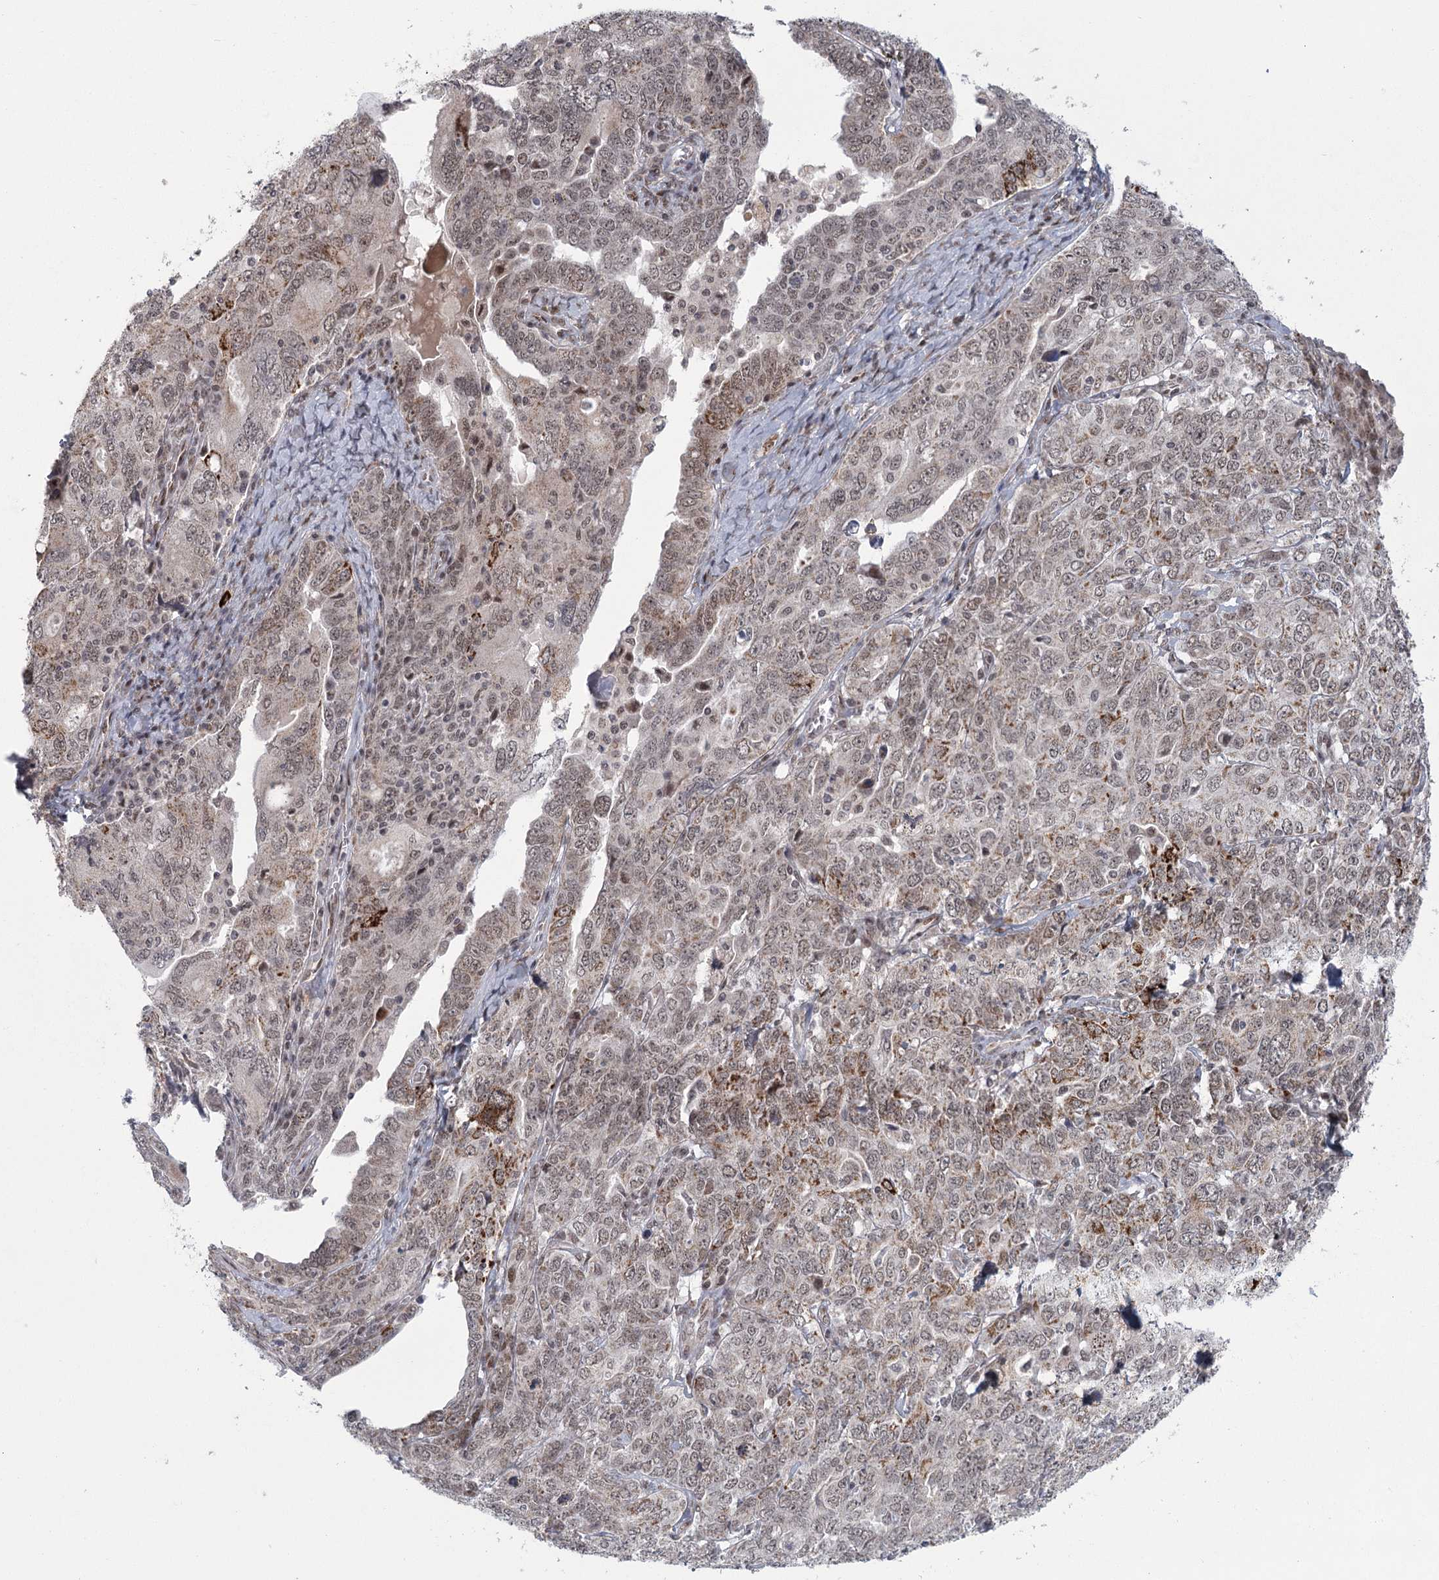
{"staining": {"intensity": "weak", "quantity": ">75%", "location": "nuclear"}, "tissue": "ovarian cancer", "cell_type": "Tumor cells", "image_type": "cancer", "snomed": [{"axis": "morphology", "description": "Carcinoma, endometroid"}, {"axis": "topography", "description": "Ovary"}], "caption": "Protein staining reveals weak nuclear positivity in approximately >75% of tumor cells in endometroid carcinoma (ovarian).", "gene": "CIB4", "patient": {"sex": "female", "age": 62}}